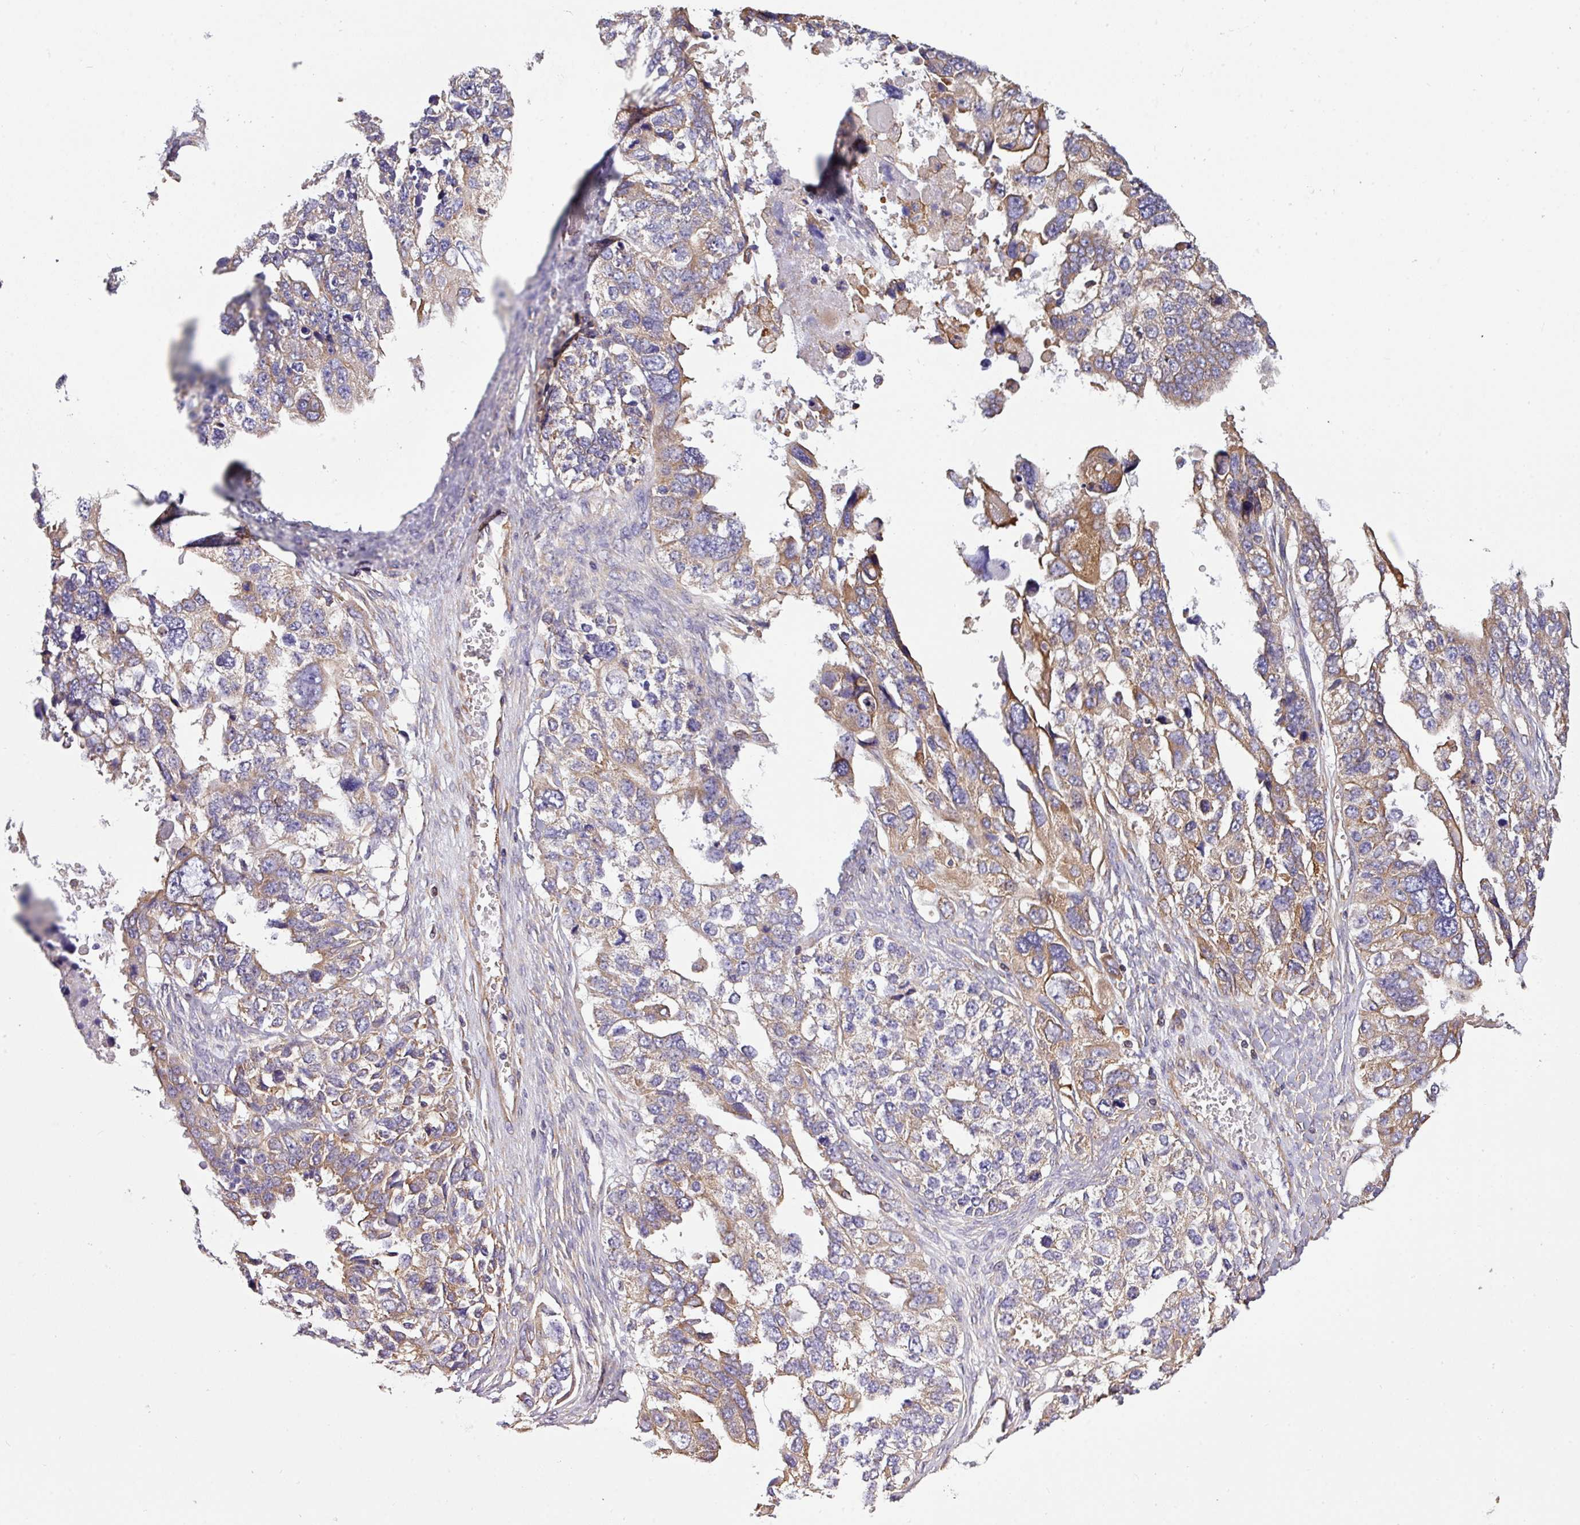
{"staining": {"intensity": "moderate", "quantity": "25%-75%", "location": "cytoplasmic/membranous"}, "tissue": "ovarian cancer", "cell_type": "Tumor cells", "image_type": "cancer", "snomed": [{"axis": "morphology", "description": "Cystadenocarcinoma, serous, NOS"}, {"axis": "topography", "description": "Ovary"}], "caption": "Brown immunohistochemical staining in human ovarian cancer reveals moderate cytoplasmic/membranous expression in approximately 25%-75% of tumor cells. Nuclei are stained in blue.", "gene": "LRRC41", "patient": {"sex": "female", "age": 76}}